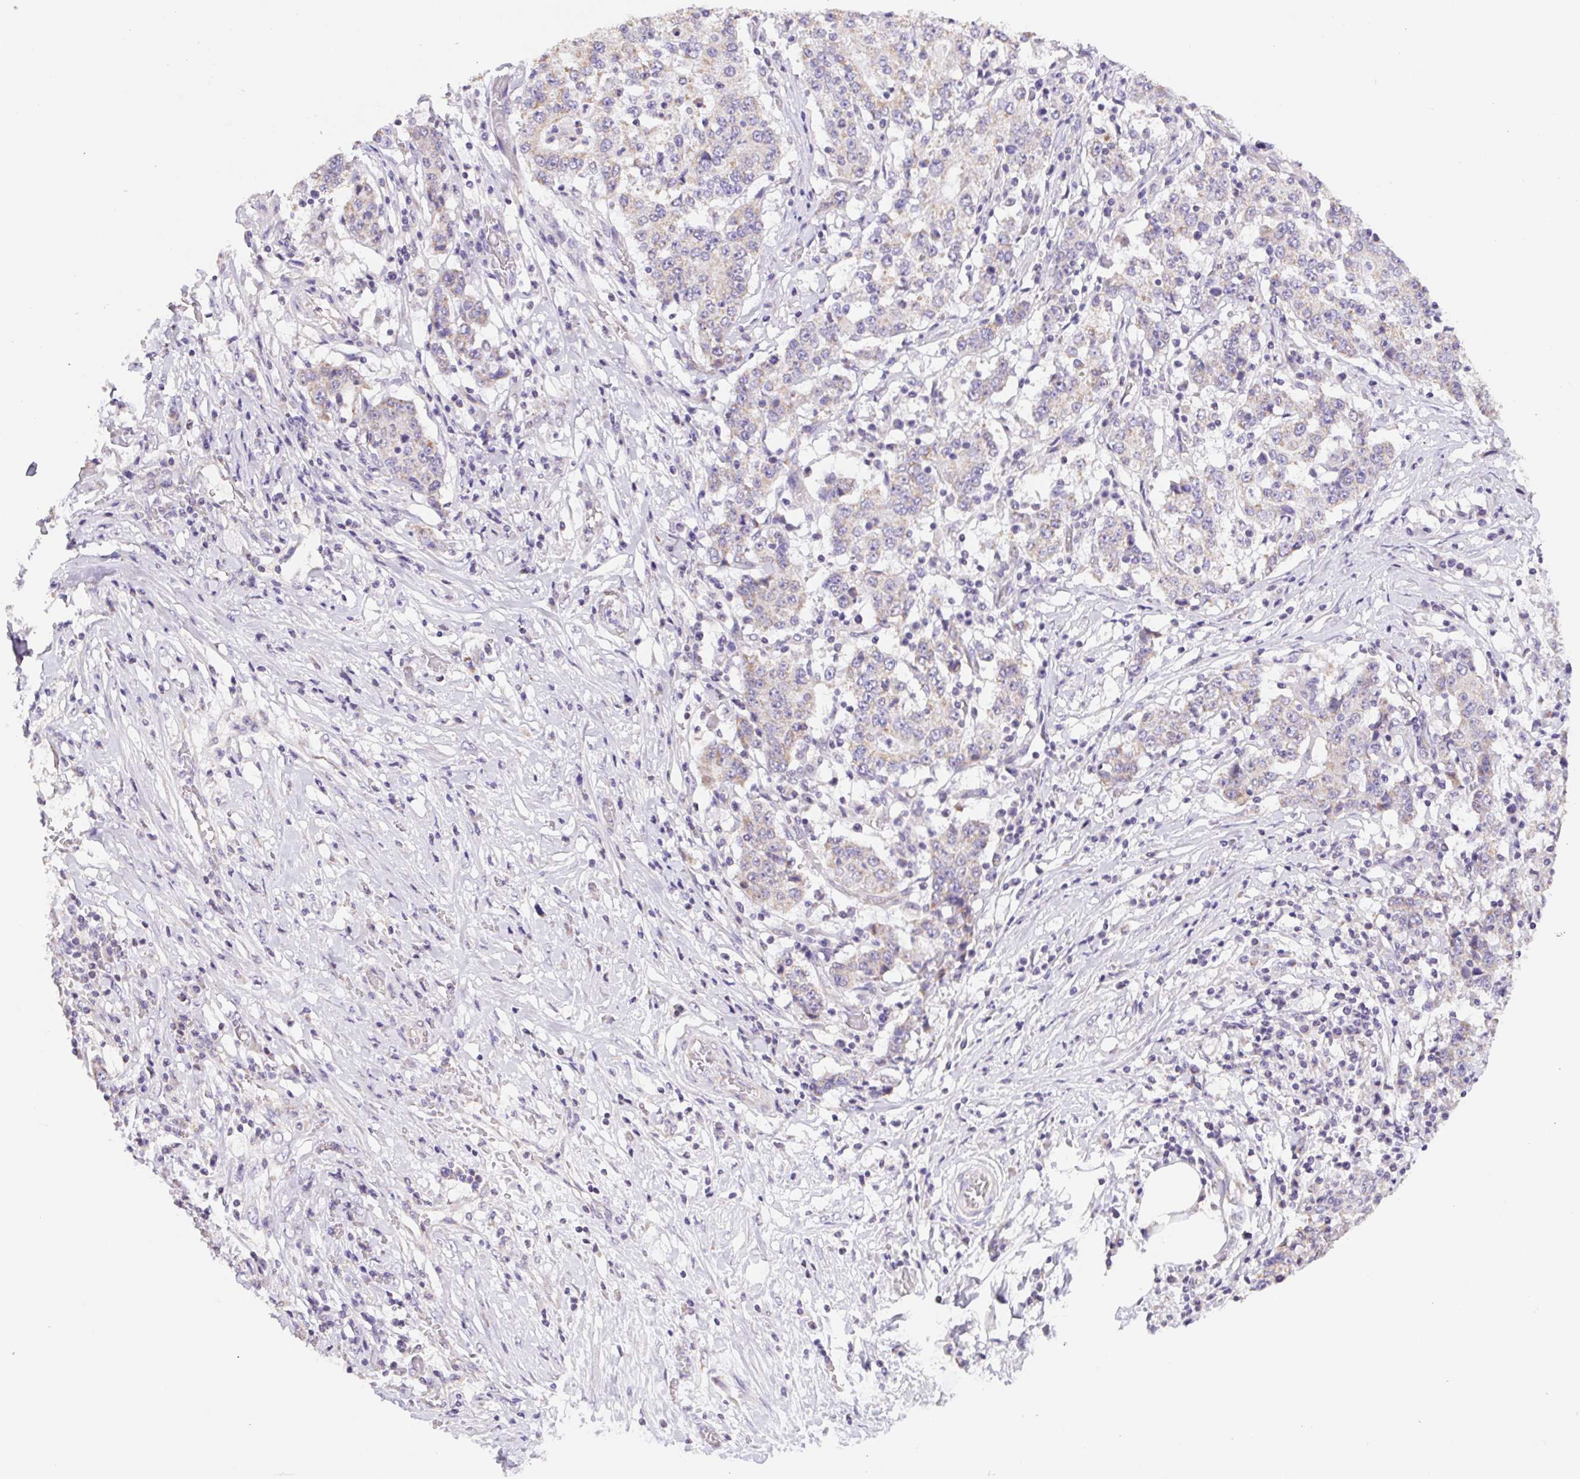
{"staining": {"intensity": "weak", "quantity": "25%-75%", "location": "cytoplasmic/membranous"}, "tissue": "stomach cancer", "cell_type": "Tumor cells", "image_type": "cancer", "snomed": [{"axis": "morphology", "description": "Adenocarcinoma, NOS"}, {"axis": "topography", "description": "Stomach"}], "caption": "Stomach cancer (adenocarcinoma) stained with a brown dye shows weak cytoplasmic/membranous positive expression in approximately 25%-75% of tumor cells.", "gene": "FKBP6", "patient": {"sex": "male", "age": 59}}